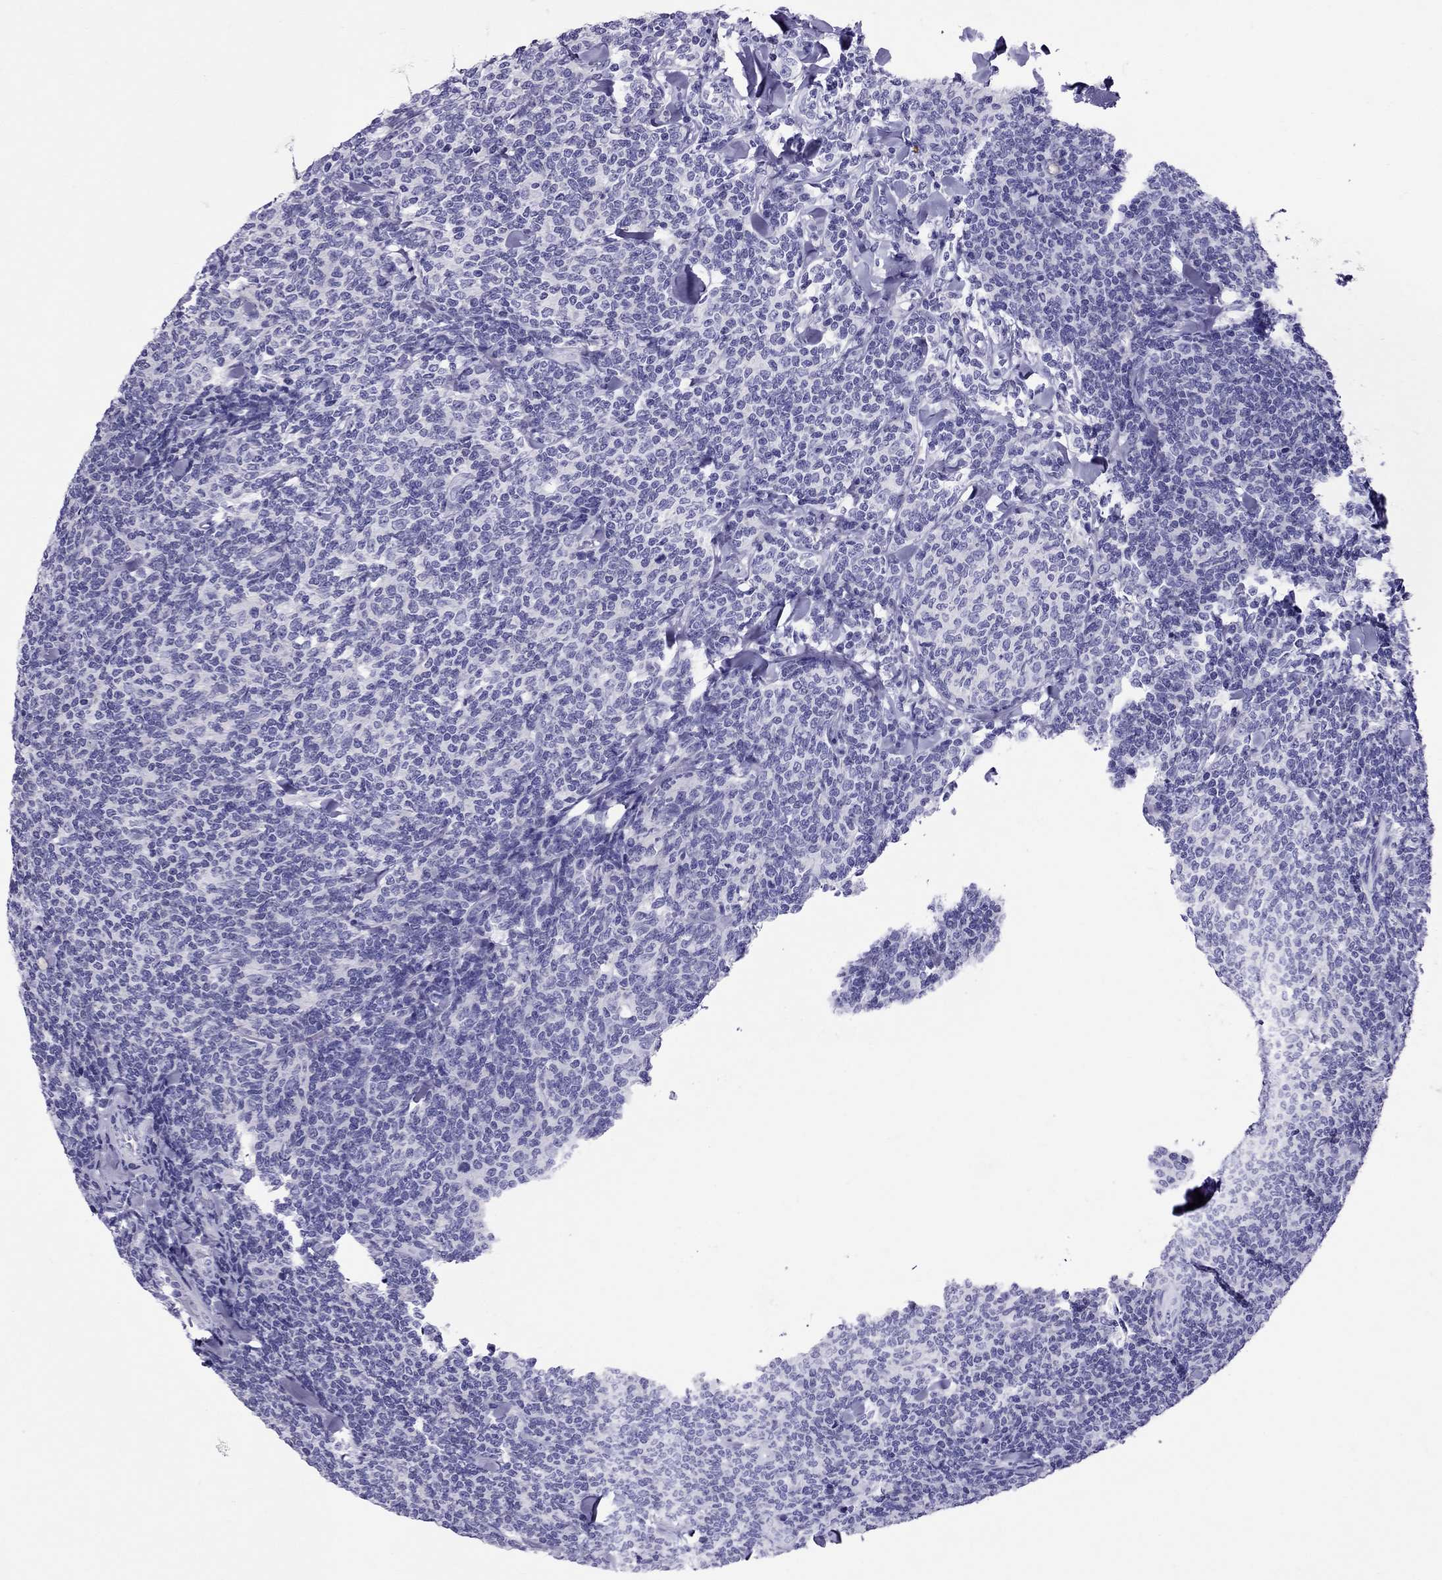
{"staining": {"intensity": "negative", "quantity": "none", "location": "none"}, "tissue": "lymphoma", "cell_type": "Tumor cells", "image_type": "cancer", "snomed": [{"axis": "morphology", "description": "Malignant lymphoma, non-Hodgkin's type, Low grade"}, {"axis": "topography", "description": "Lymph node"}], "caption": "Micrograph shows no significant protein staining in tumor cells of malignant lymphoma, non-Hodgkin's type (low-grade).", "gene": "AVPR1B", "patient": {"sex": "female", "age": 56}}